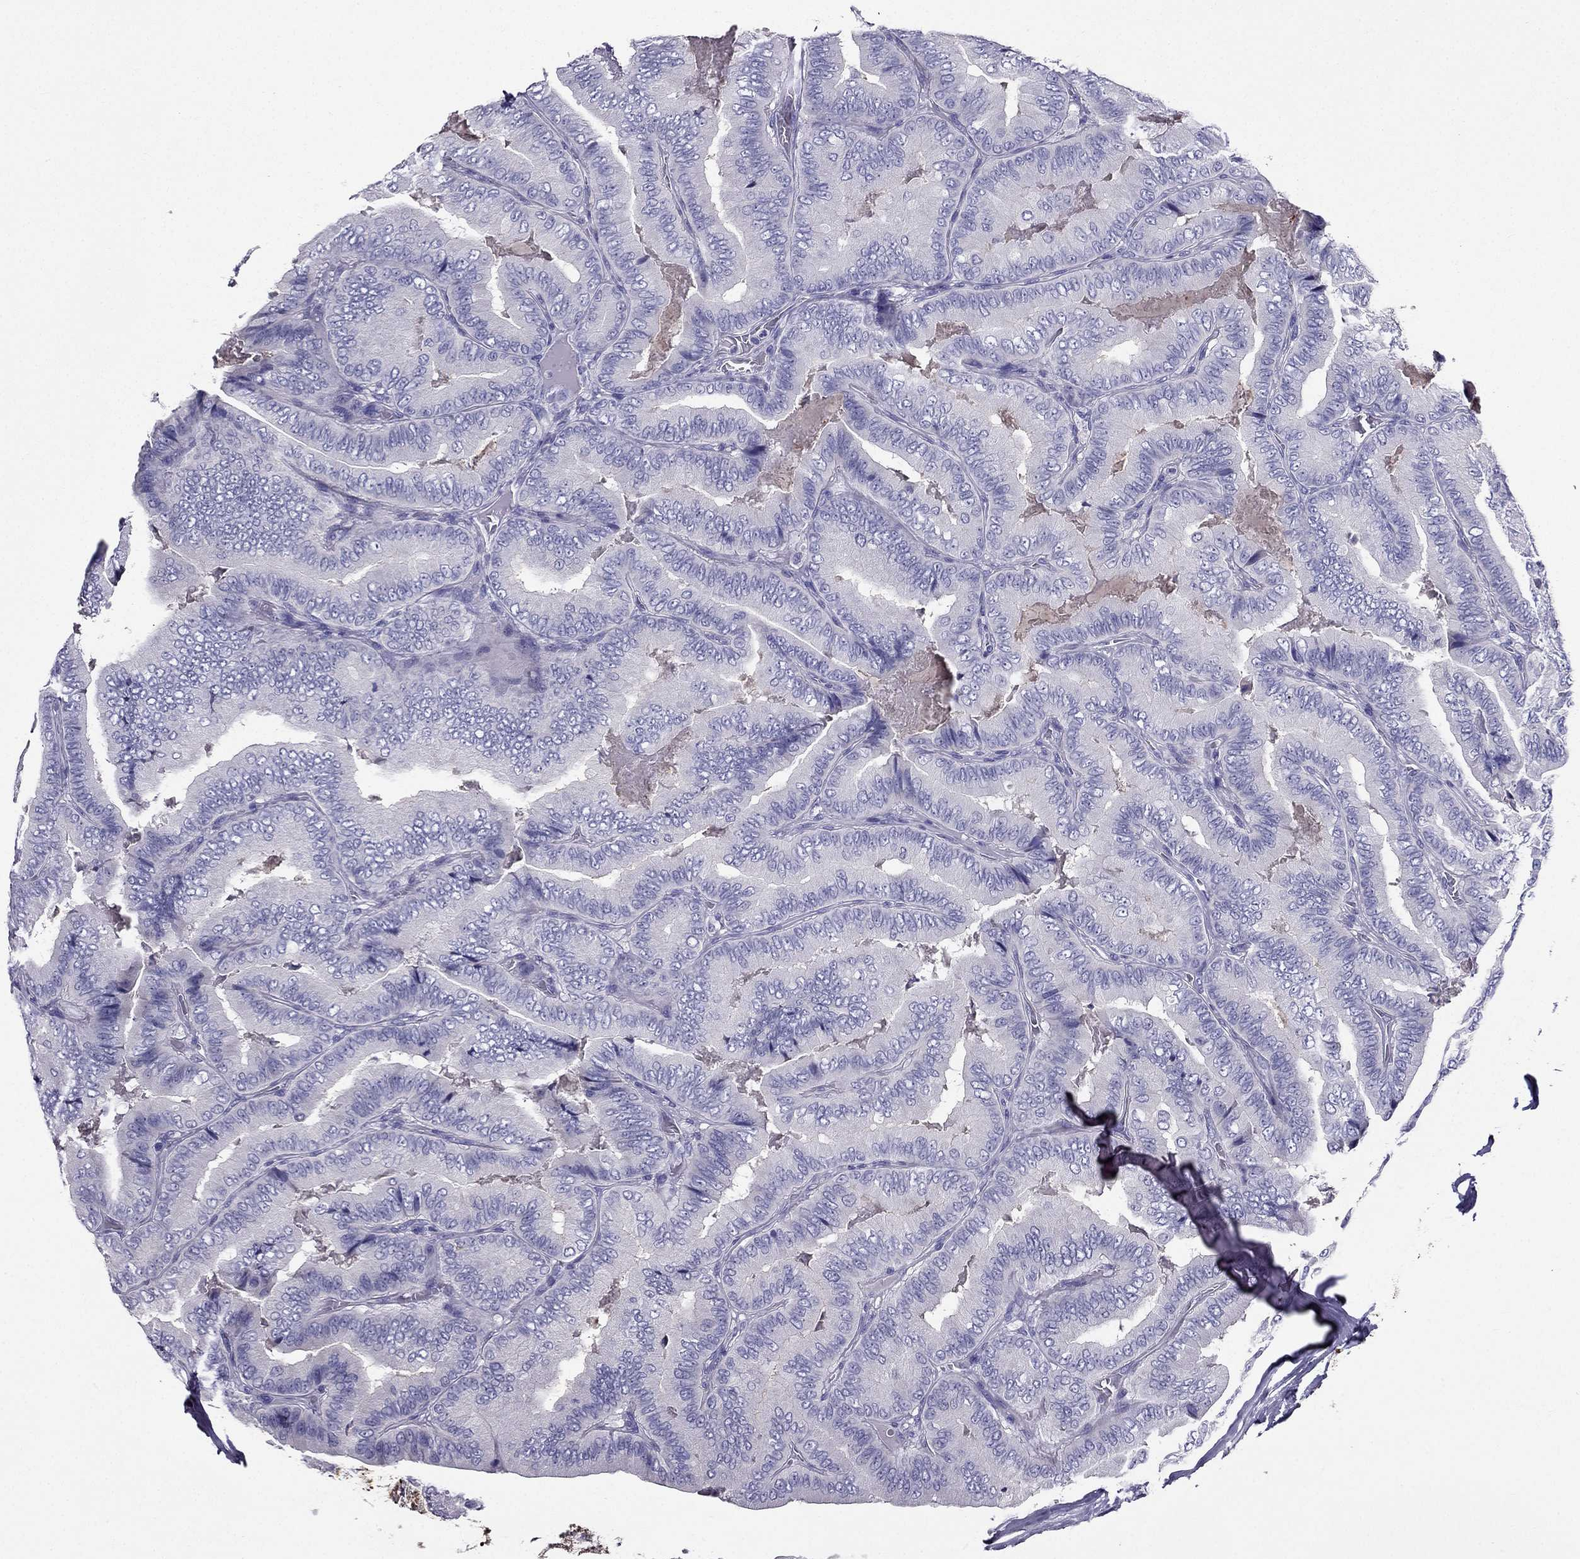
{"staining": {"intensity": "negative", "quantity": "none", "location": "none"}, "tissue": "thyroid cancer", "cell_type": "Tumor cells", "image_type": "cancer", "snomed": [{"axis": "morphology", "description": "Papillary adenocarcinoma, NOS"}, {"axis": "topography", "description": "Thyroid gland"}], "caption": "DAB immunohistochemical staining of human papillary adenocarcinoma (thyroid) exhibits no significant positivity in tumor cells.", "gene": "ZNF541", "patient": {"sex": "male", "age": 61}}